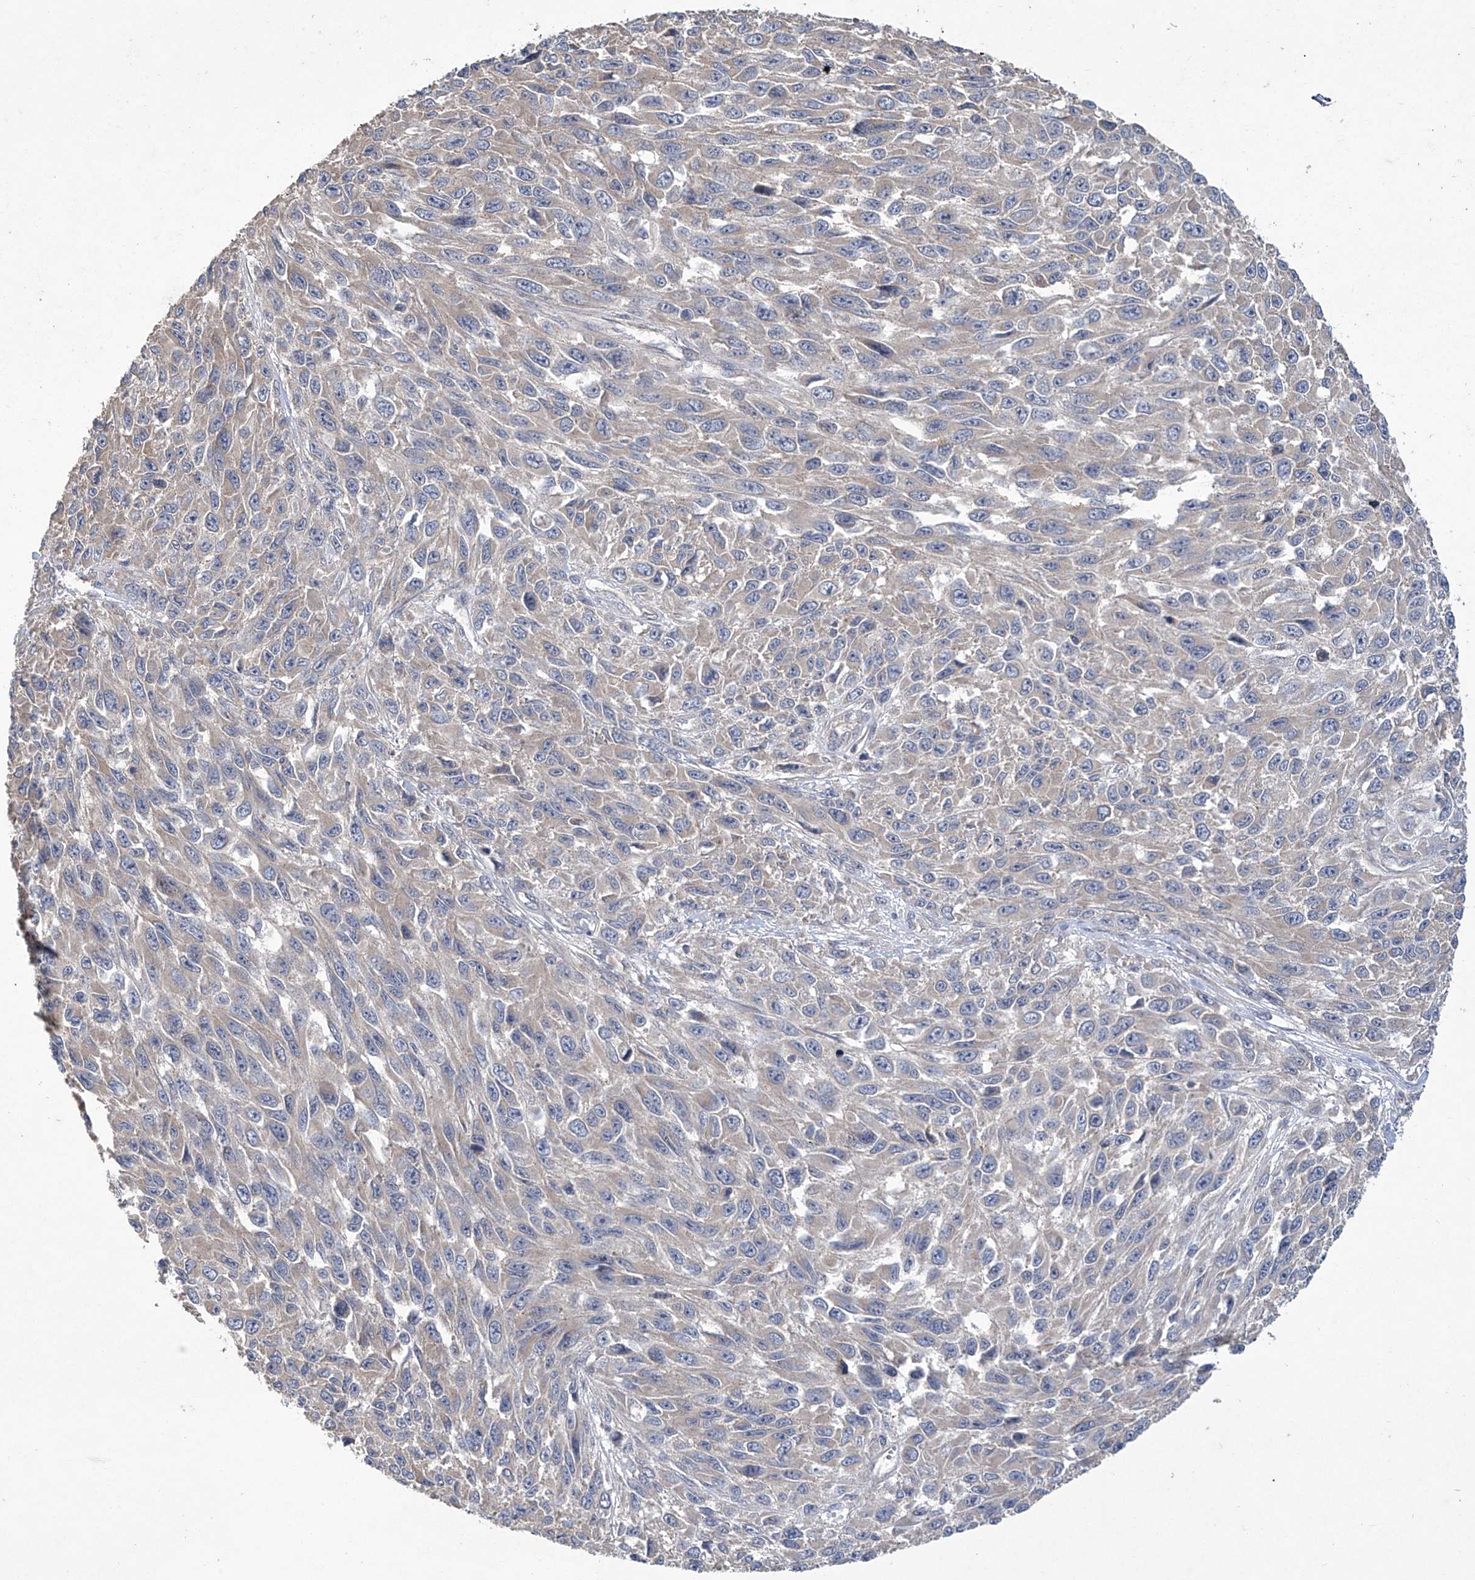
{"staining": {"intensity": "negative", "quantity": "none", "location": "none"}, "tissue": "melanoma", "cell_type": "Tumor cells", "image_type": "cancer", "snomed": [{"axis": "morphology", "description": "Malignant melanoma, NOS"}, {"axis": "topography", "description": "Skin"}], "caption": "Image shows no significant protein staining in tumor cells of malignant melanoma.", "gene": "TRIM60", "patient": {"sex": "female", "age": 96}}